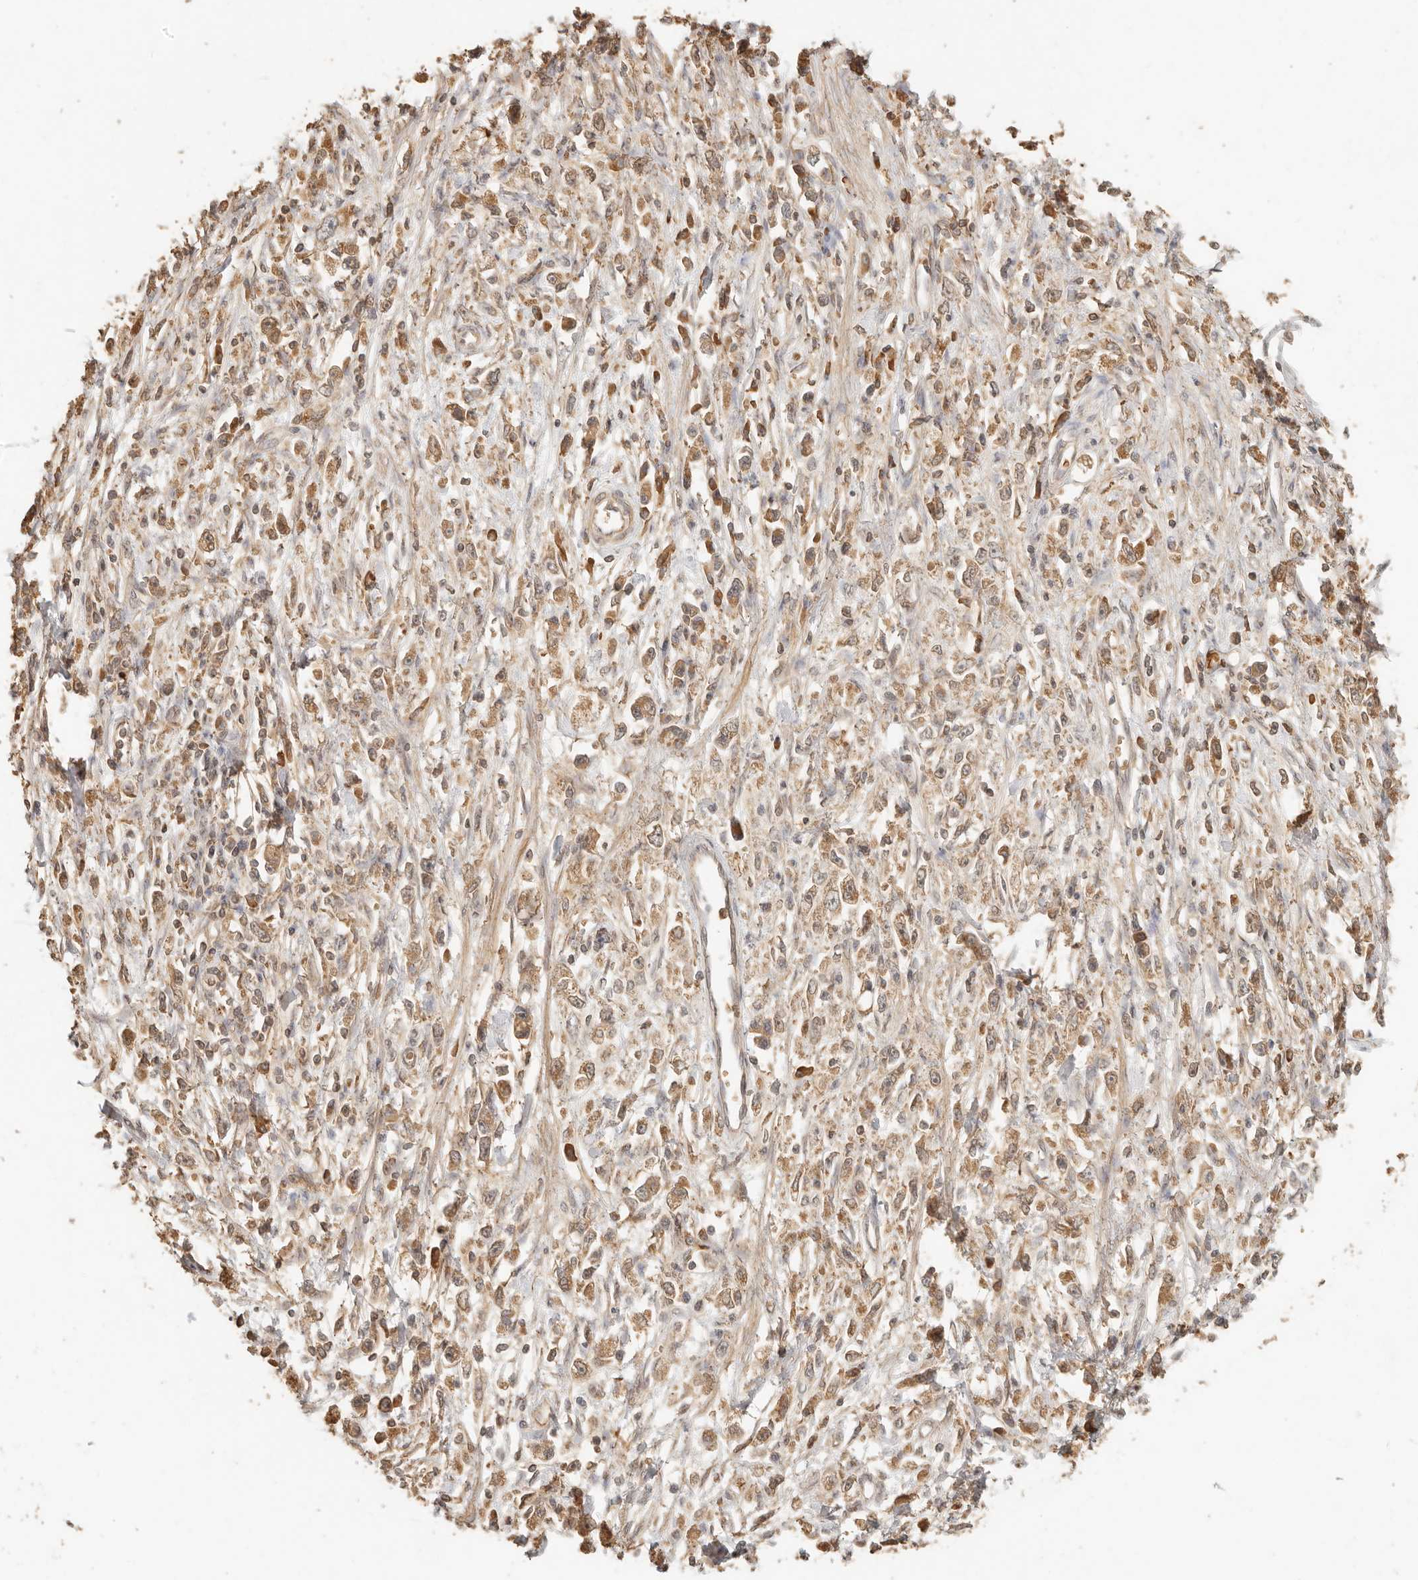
{"staining": {"intensity": "moderate", "quantity": ">75%", "location": "cytoplasmic/membranous"}, "tissue": "stomach cancer", "cell_type": "Tumor cells", "image_type": "cancer", "snomed": [{"axis": "morphology", "description": "Adenocarcinoma, NOS"}, {"axis": "topography", "description": "Stomach"}], "caption": "Immunohistochemical staining of human stomach cancer (adenocarcinoma) displays medium levels of moderate cytoplasmic/membranous positivity in approximately >75% of tumor cells. (DAB (3,3'-diaminobenzidine) IHC, brown staining for protein, blue staining for nuclei).", "gene": "INTS11", "patient": {"sex": "female", "age": 59}}